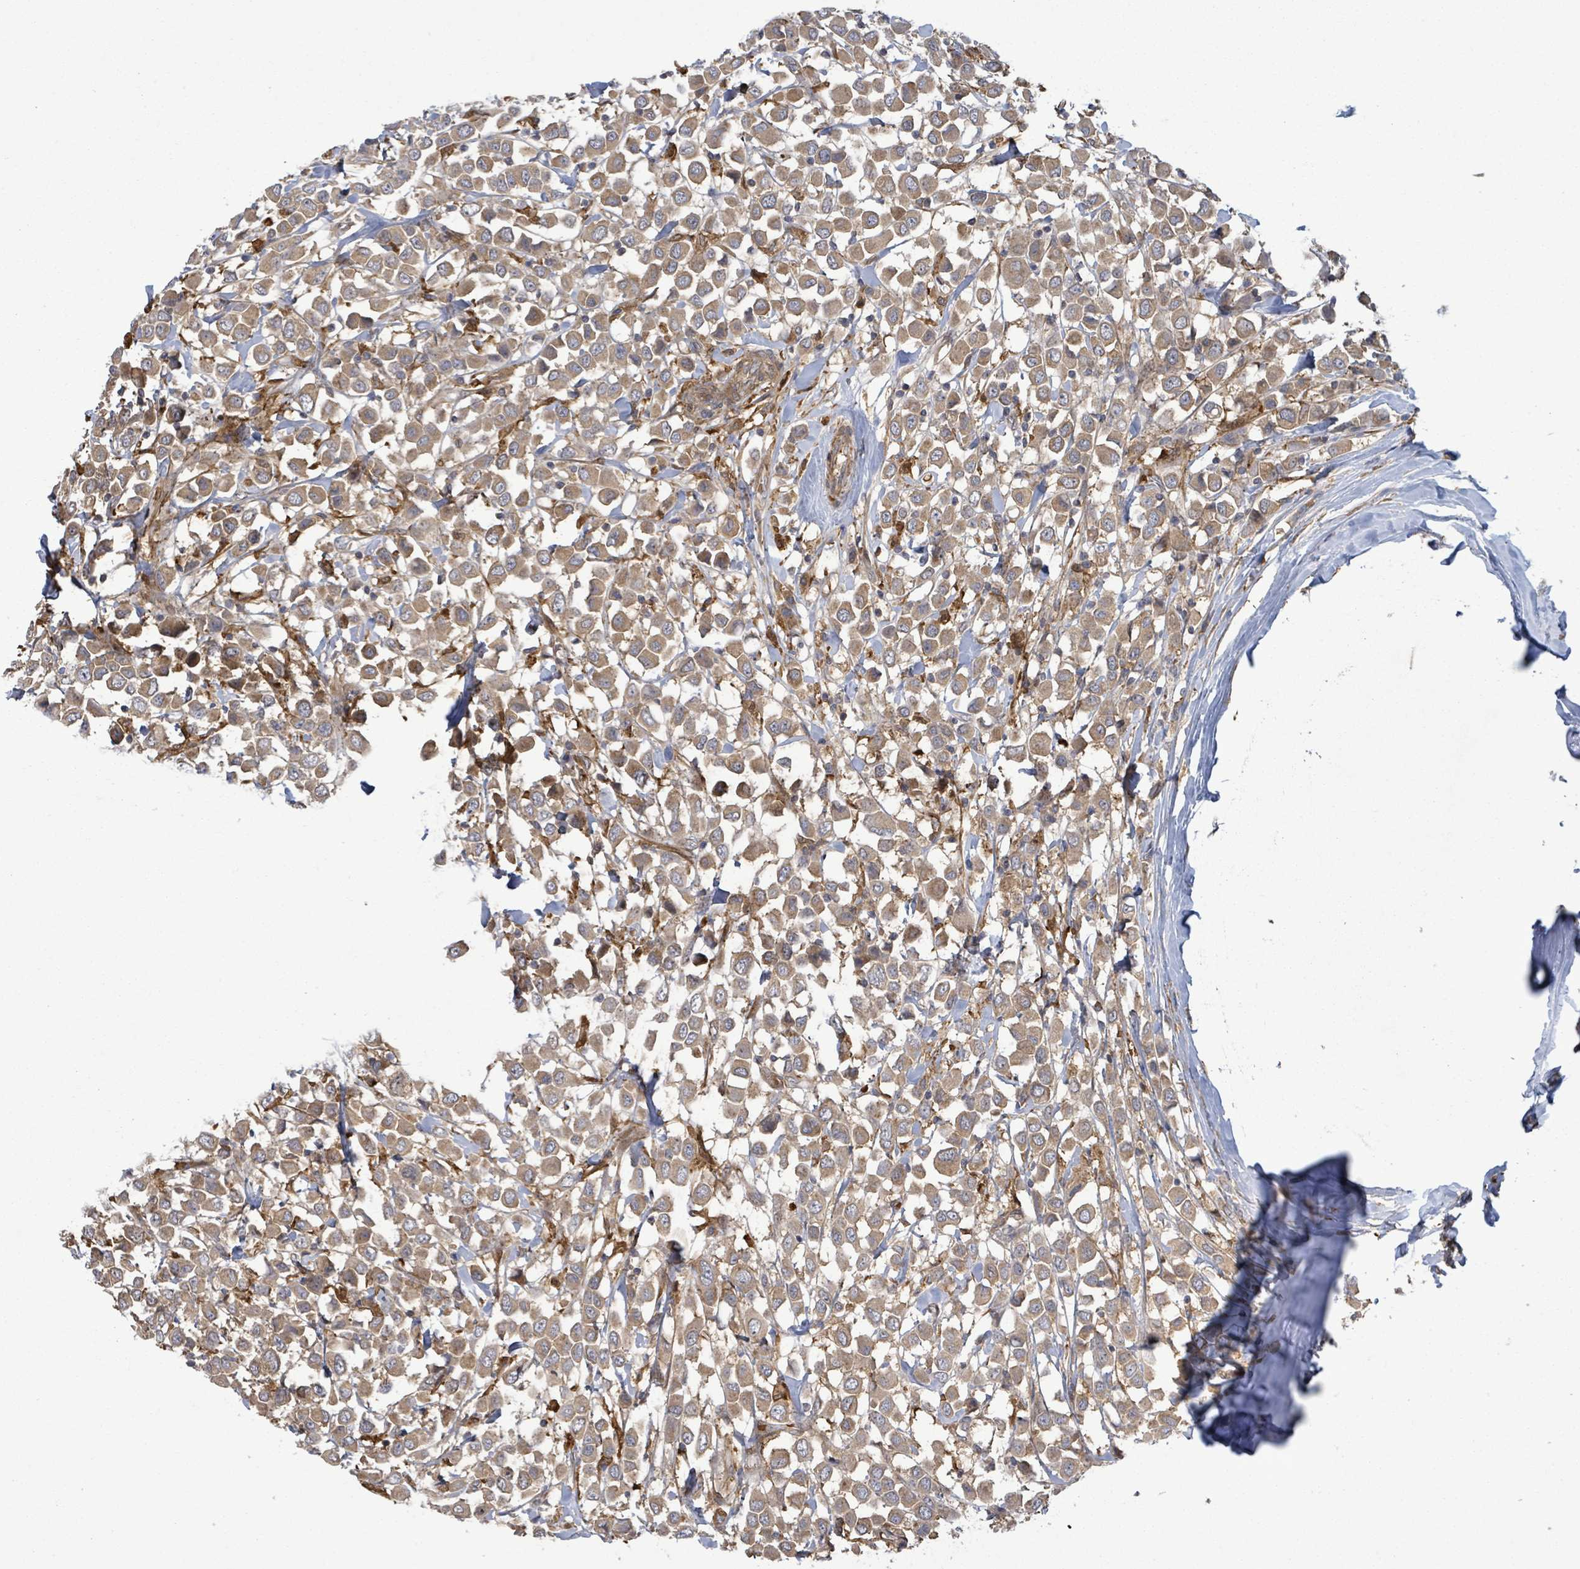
{"staining": {"intensity": "moderate", "quantity": ">75%", "location": "cytoplasmic/membranous"}, "tissue": "breast cancer", "cell_type": "Tumor cells", "image_type": "cancer", "snomed": [{"axis": "morphology", "description": "Duct carcinoma"}, {"axis": "topography", "description": "Breast"}], "caption": "DAB (3,3'-diaminobenzidine) immunohistochemical staining of human breast cancer reveals moderate cytoplasmic/membranous protein positivity in about >75% of tumor cells.", "gene": "MAP3K6", "patient": {"sex": "female", "age": 61}}